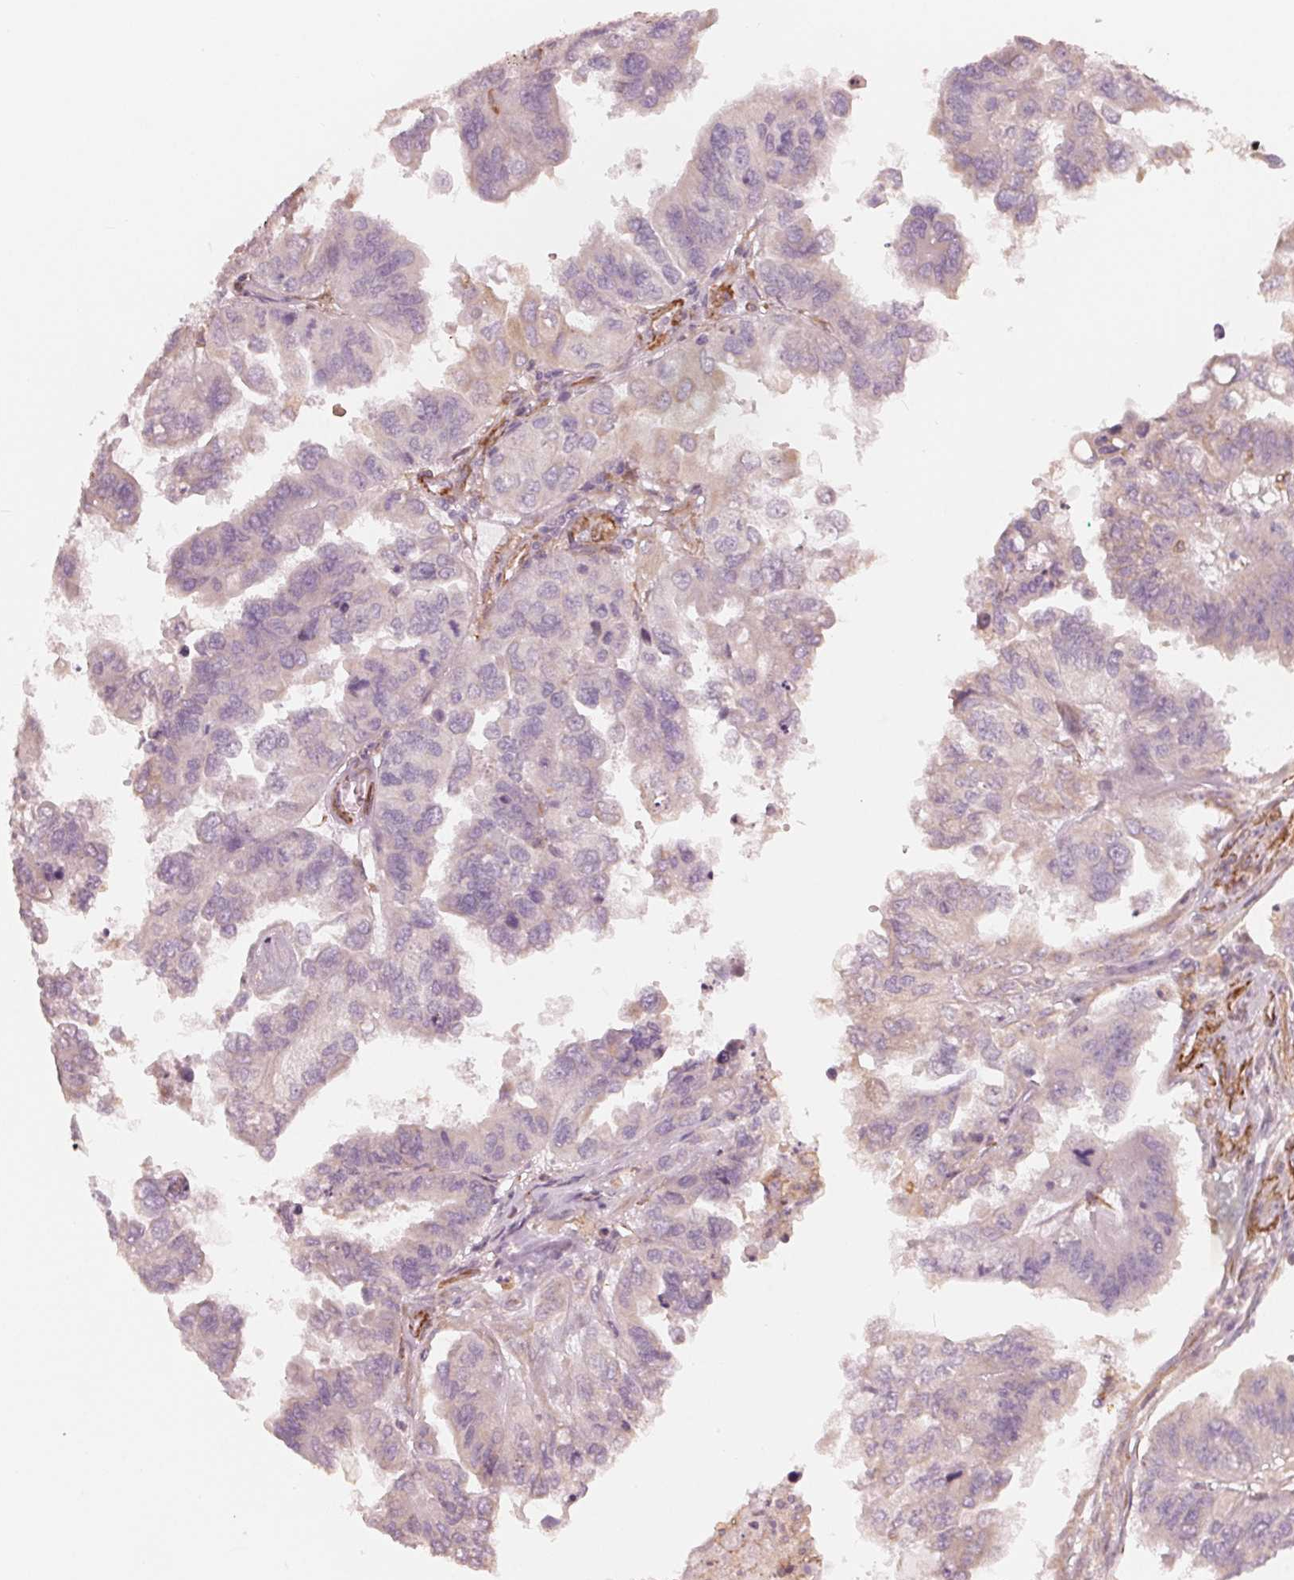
{"staining": {"intensity": "negative", "quantity": "none", "location": "none"}, "tissue": "ovarian cancer", "cell_type": "Tumor cells", "image_type": "cancer", "snomed": [{"axis": "morphology", "description": "Cystadenocarcinoma, serous, NOS"}, {"axis": "topography", "description": "Ovary"}], "caption": "This micrograph is of ovarian cancer stained with immunohistochemistry to label a protein in brown with the nuclei are counter-stained blue. There is no staining in tumor cells.", "gene": "MIER3", "patient": {"sex": "female", "age": 79}}